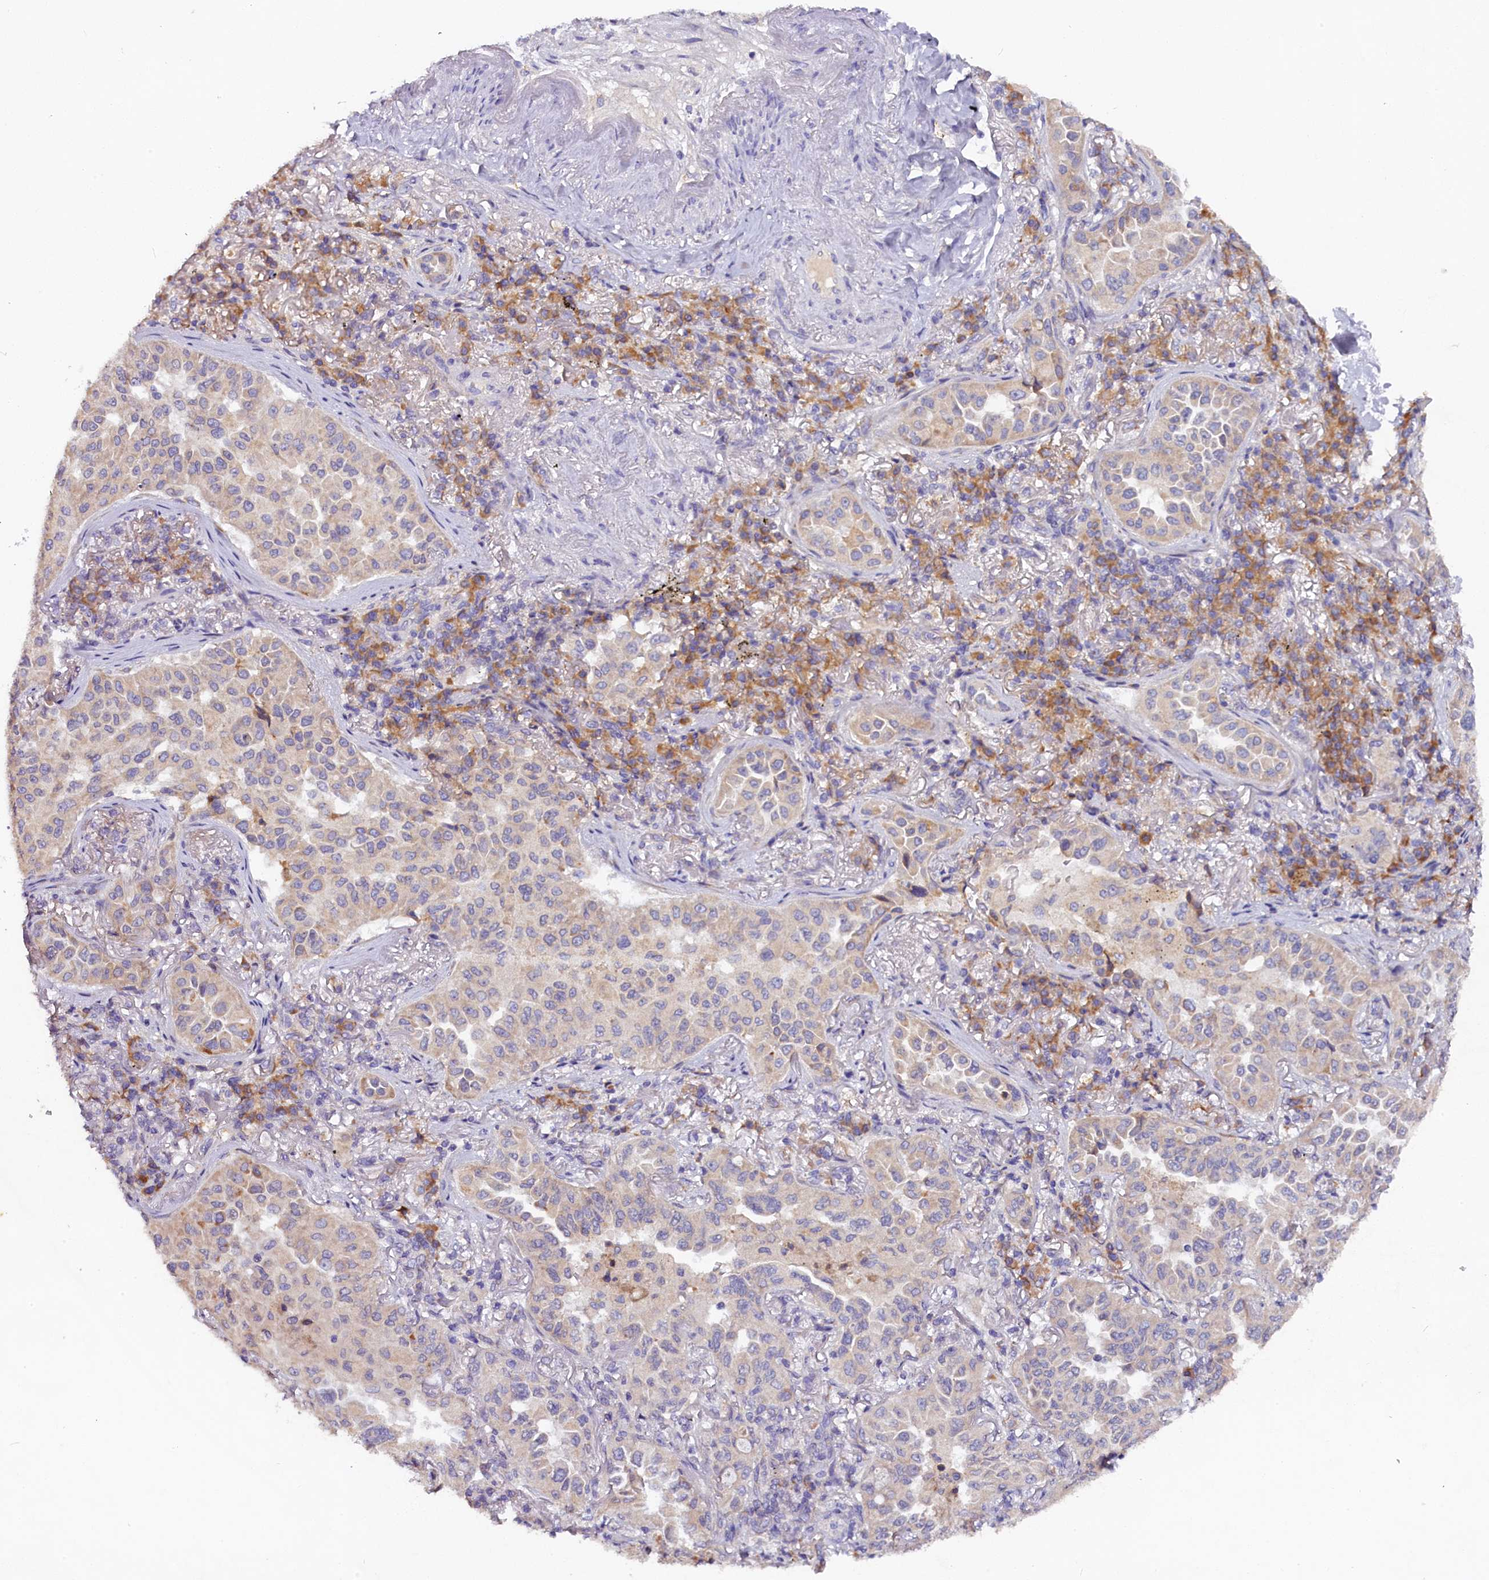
{"staining": {"intensity": "weak", "quantity": "<25%", "location": "cytoplasmic/membranous"}, "tissue": "lung cancer", "cell_type": "Tumor cells", "image_type": "cancer", "snomed": [{"axis": "morphology", "description": "Adenocarcinoma, NOS"}, {"axis": "topography", "description": "Lung"}], "caption": "Immunohistochemistry (IHC) photomicrograph of human adenocarcinoma (lung) stained for a protein (brown), which reveals no staining in tumor cells.", "gene": "ST7L", "patient": {"sex": "female", "age": 69}}